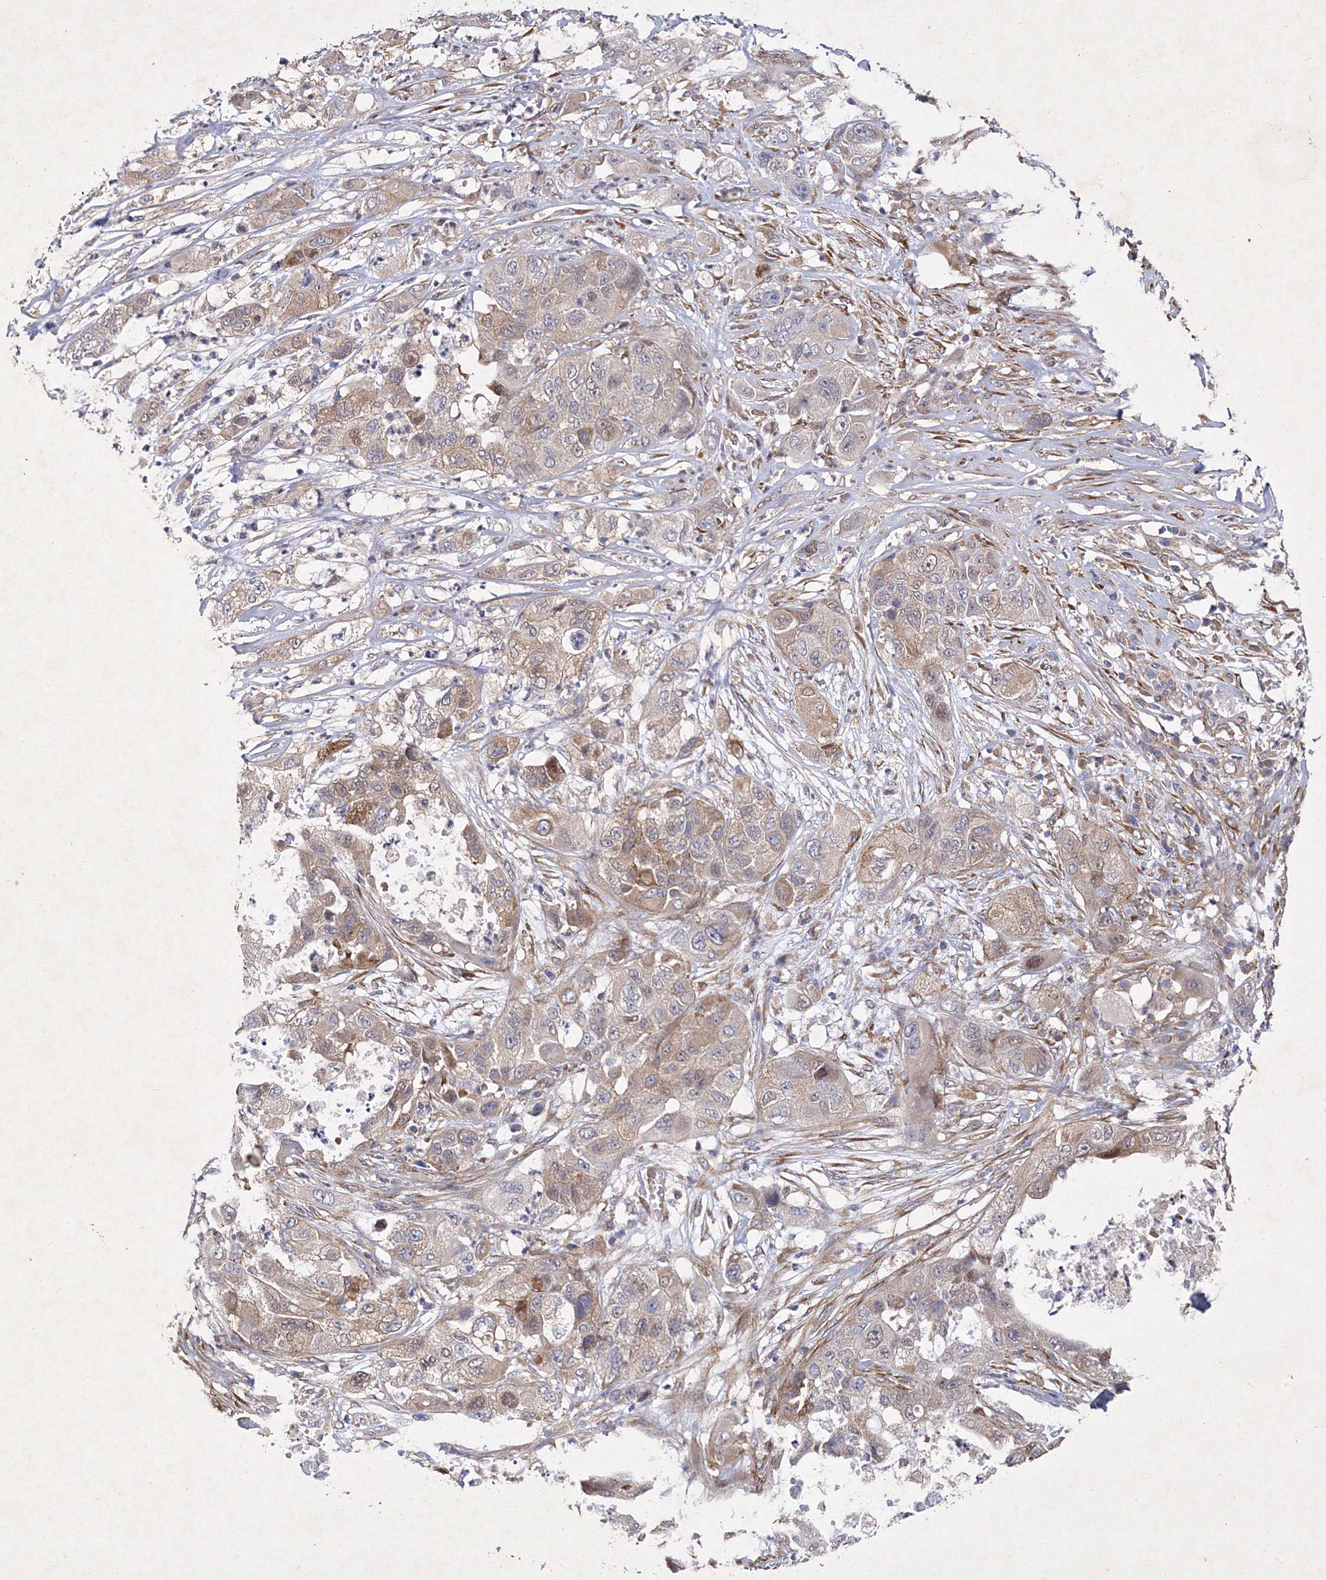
{"staining": {"intensity": "weak", "quantity": "25%-75%", "location": "cytoplasmic/membranous"}, "tissue": "pancreatic cancer", "cell_type": "Tumor cells", "image_type": "cancer", "snomed": [{"axis": "morphology", "description": "Adenocarcinoma, NOS"}, {"axis": "topography", "description": "Pancreas"}], "caption": "Immunohistochemical staining of human pancreatic cancer shows weak cytoplasmic/membranous protein positivity in about 25%-75% of tumor cells.", "gene": "SNX18", "patient": {"sex": "female", "age": 78}}